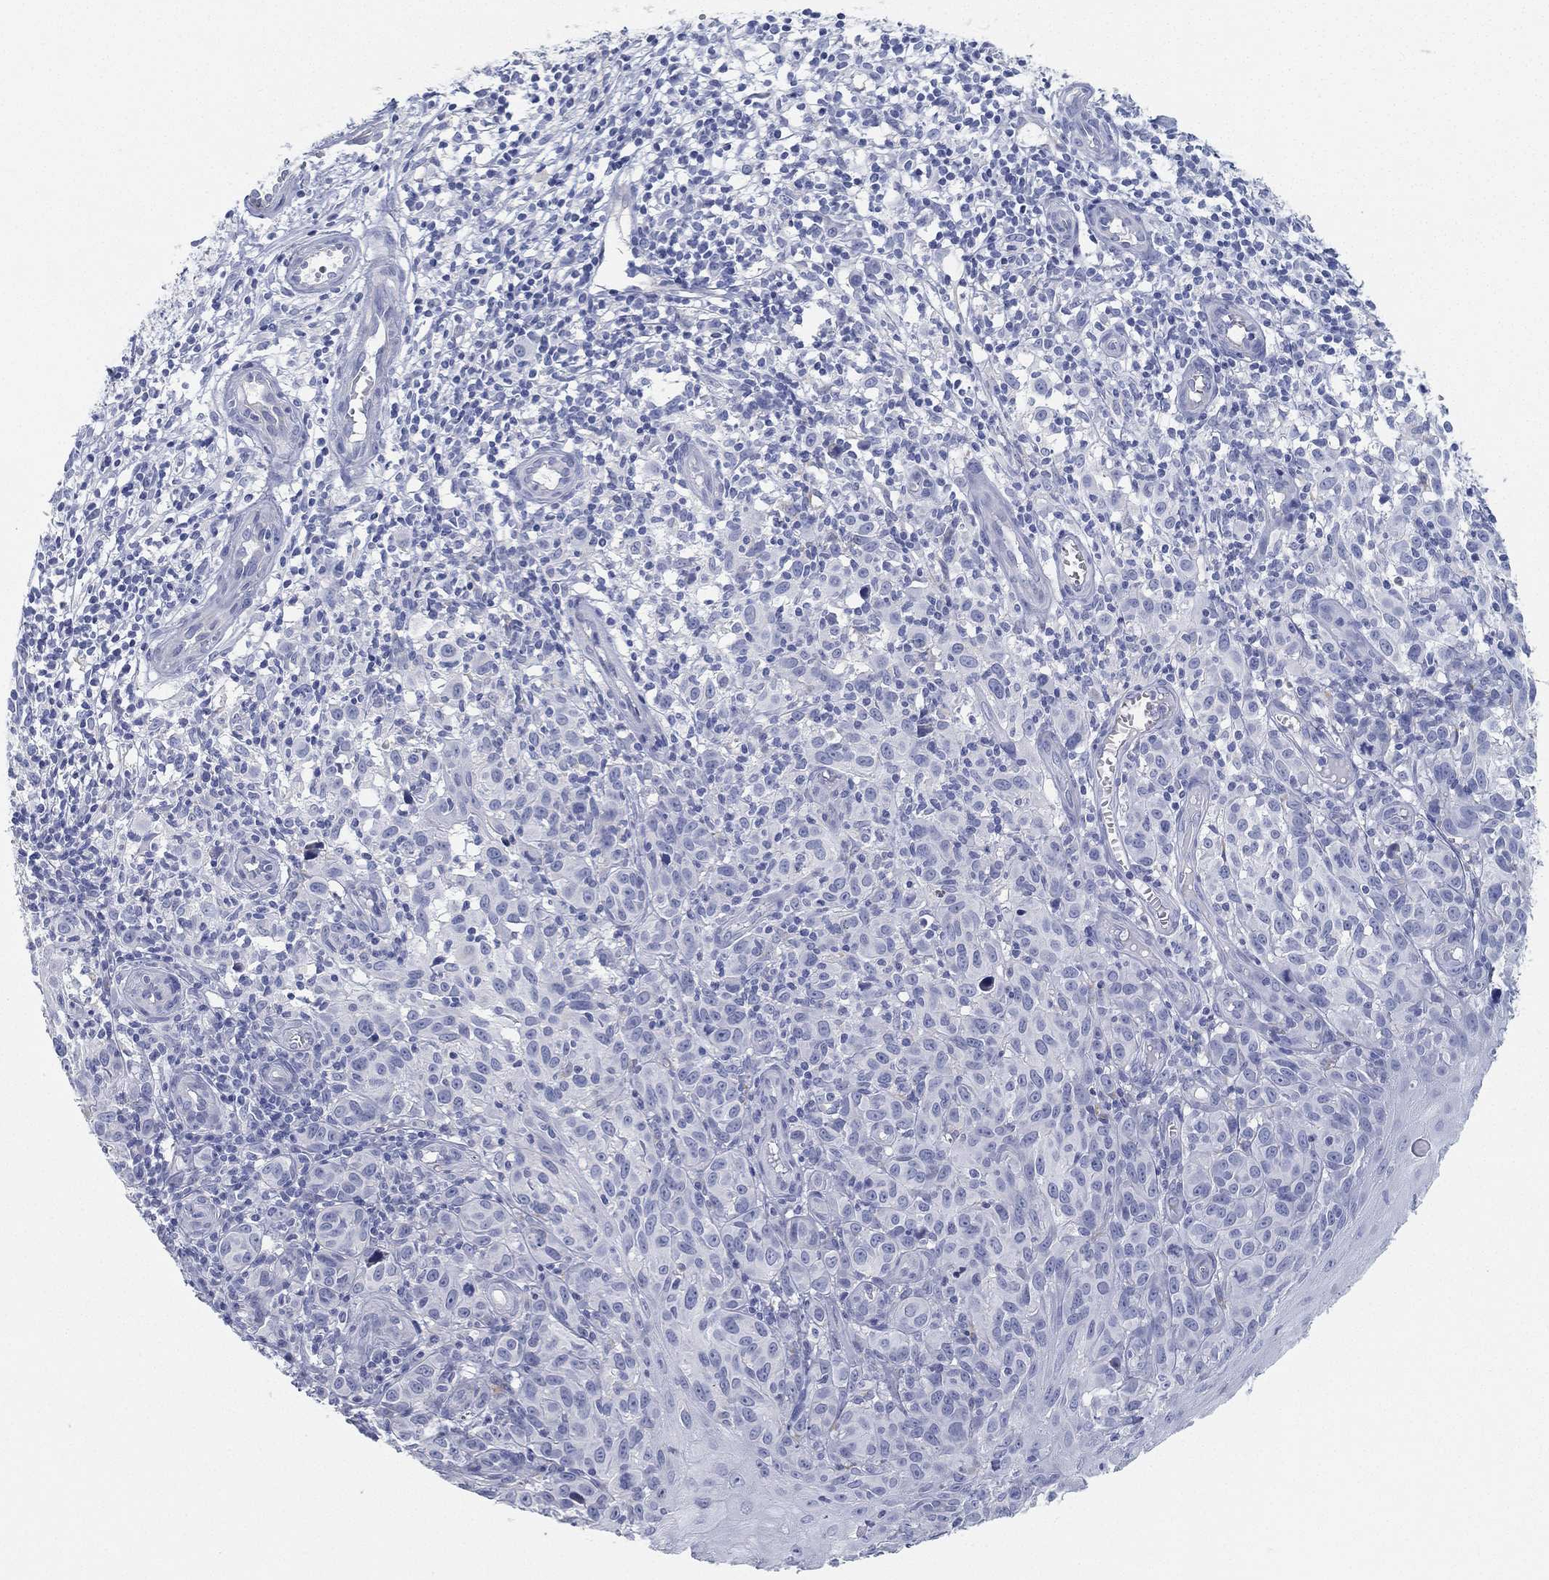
{"staining": {"intensity": "negative", "quantity": "none", "location": "none"}, "tissue": "melanoma", "cell_type": "Tumor cells", "image_type": "cancer", "snomed": [{"axis": "morphology", "description": "Malignant melanoma, NOS"}, {"axis": "topography", "description": "Skin"}], "caption": "Immunohistochemistry histopathology image of human melanoma stained for a protein (brown), which demonstrates no staining in tumor cells. (Stains: DAB immunohistochemistry with hematoxylin counter stain, Microscopy: brightfield microscopy at high magnification).", "gene": "GPR61", "patient": {"sex": "female", "age": 53}}